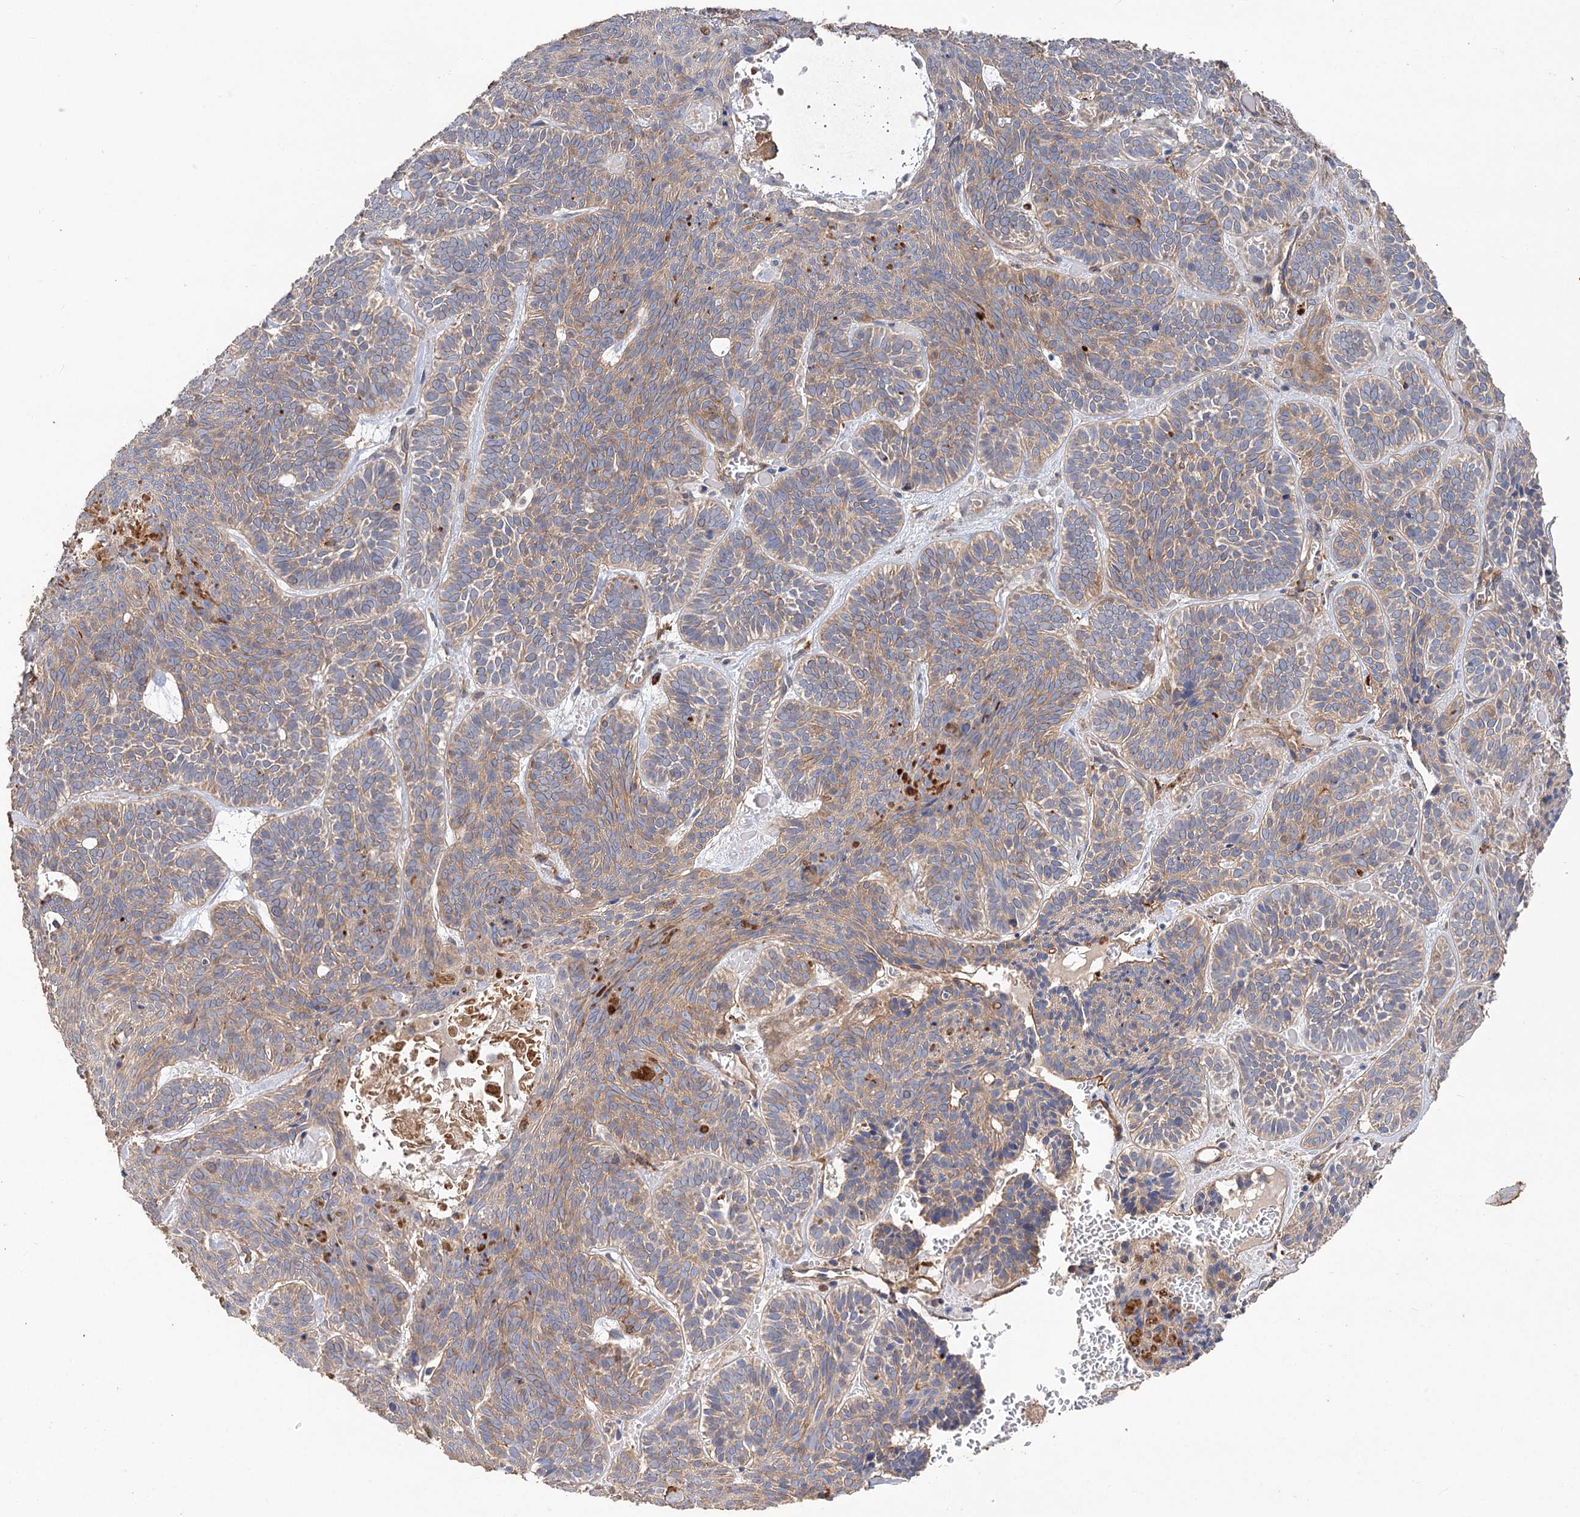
{"staining": {"intensity": "weak", "quantity": "<25%", "location": "cytoplasmic/membranous"}, "tissue": "skin cancer", "cell_type": "Tumor cells", "image_type": "cancer", "snomed": [{"axis": "morphology", "description": "Basal cell carcinoma"}, {"axis": "topography", "description": "Skin"}], "caption": "There is no significant positivity in tumor cells of skin cancer (basal cell carcinoma).", "gene": "CSAD", "patient": {"sex": "male", "age": 85}}